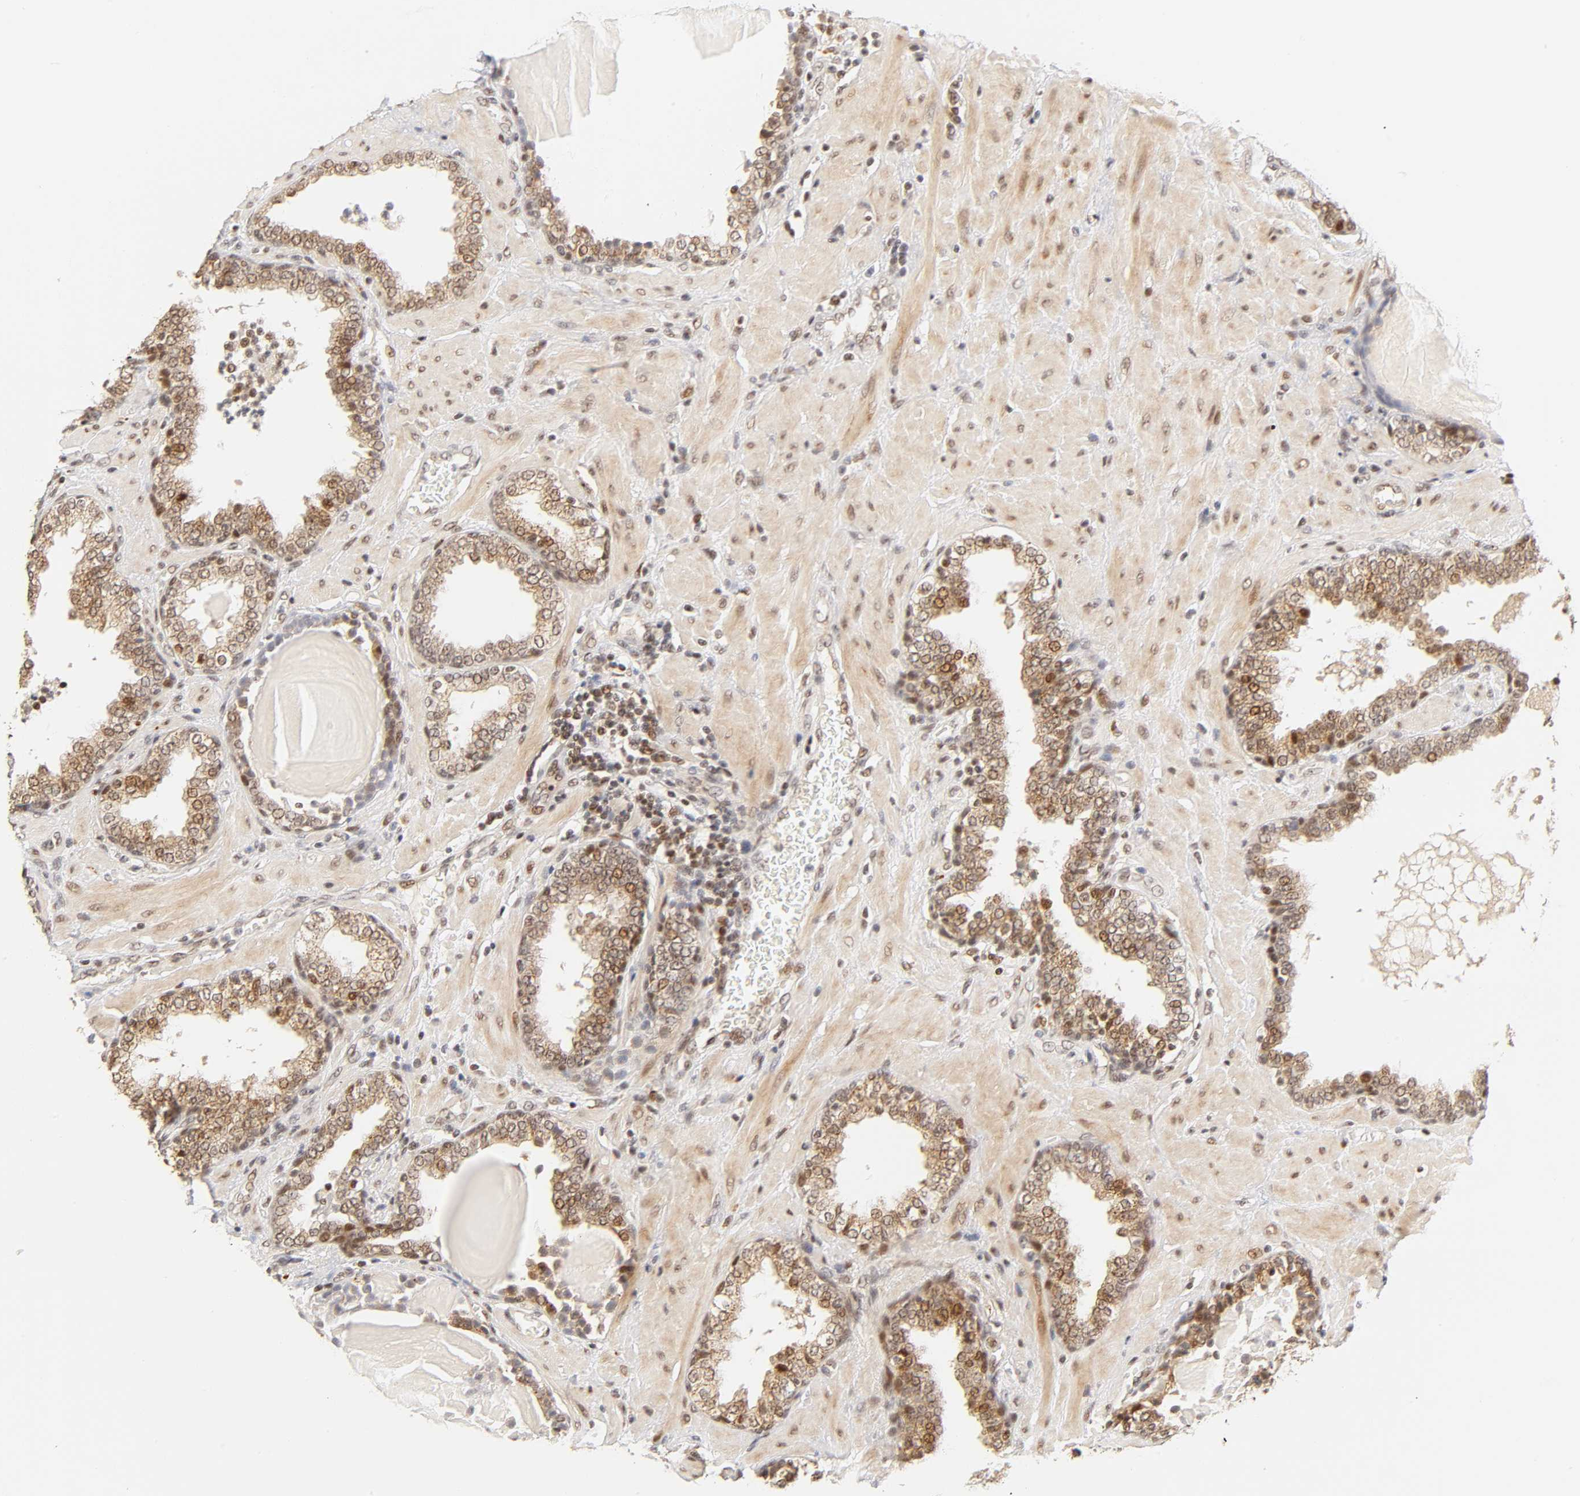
{"staining": {"intensity": "moderate", "quantity": "25%-75%", "location": "cytoplasmic/membranous,nuclear"}, "tissue": "prostate", "cell_type": "Glandular cells", "image_type": "normal", "snomed": [{"axis": "morphology", "description": "Normal tissue, NOS"}, {"axis": "topography", "description": "Prostate"}], "caption": "Protein expression analysis of benign human prostate reveals moderate cytoplasmic/membranous,nuclear staining in about 25%-75% of glandular cells.", "gene": "TAF10", "patient": {"sex": "male", "age": 51}}